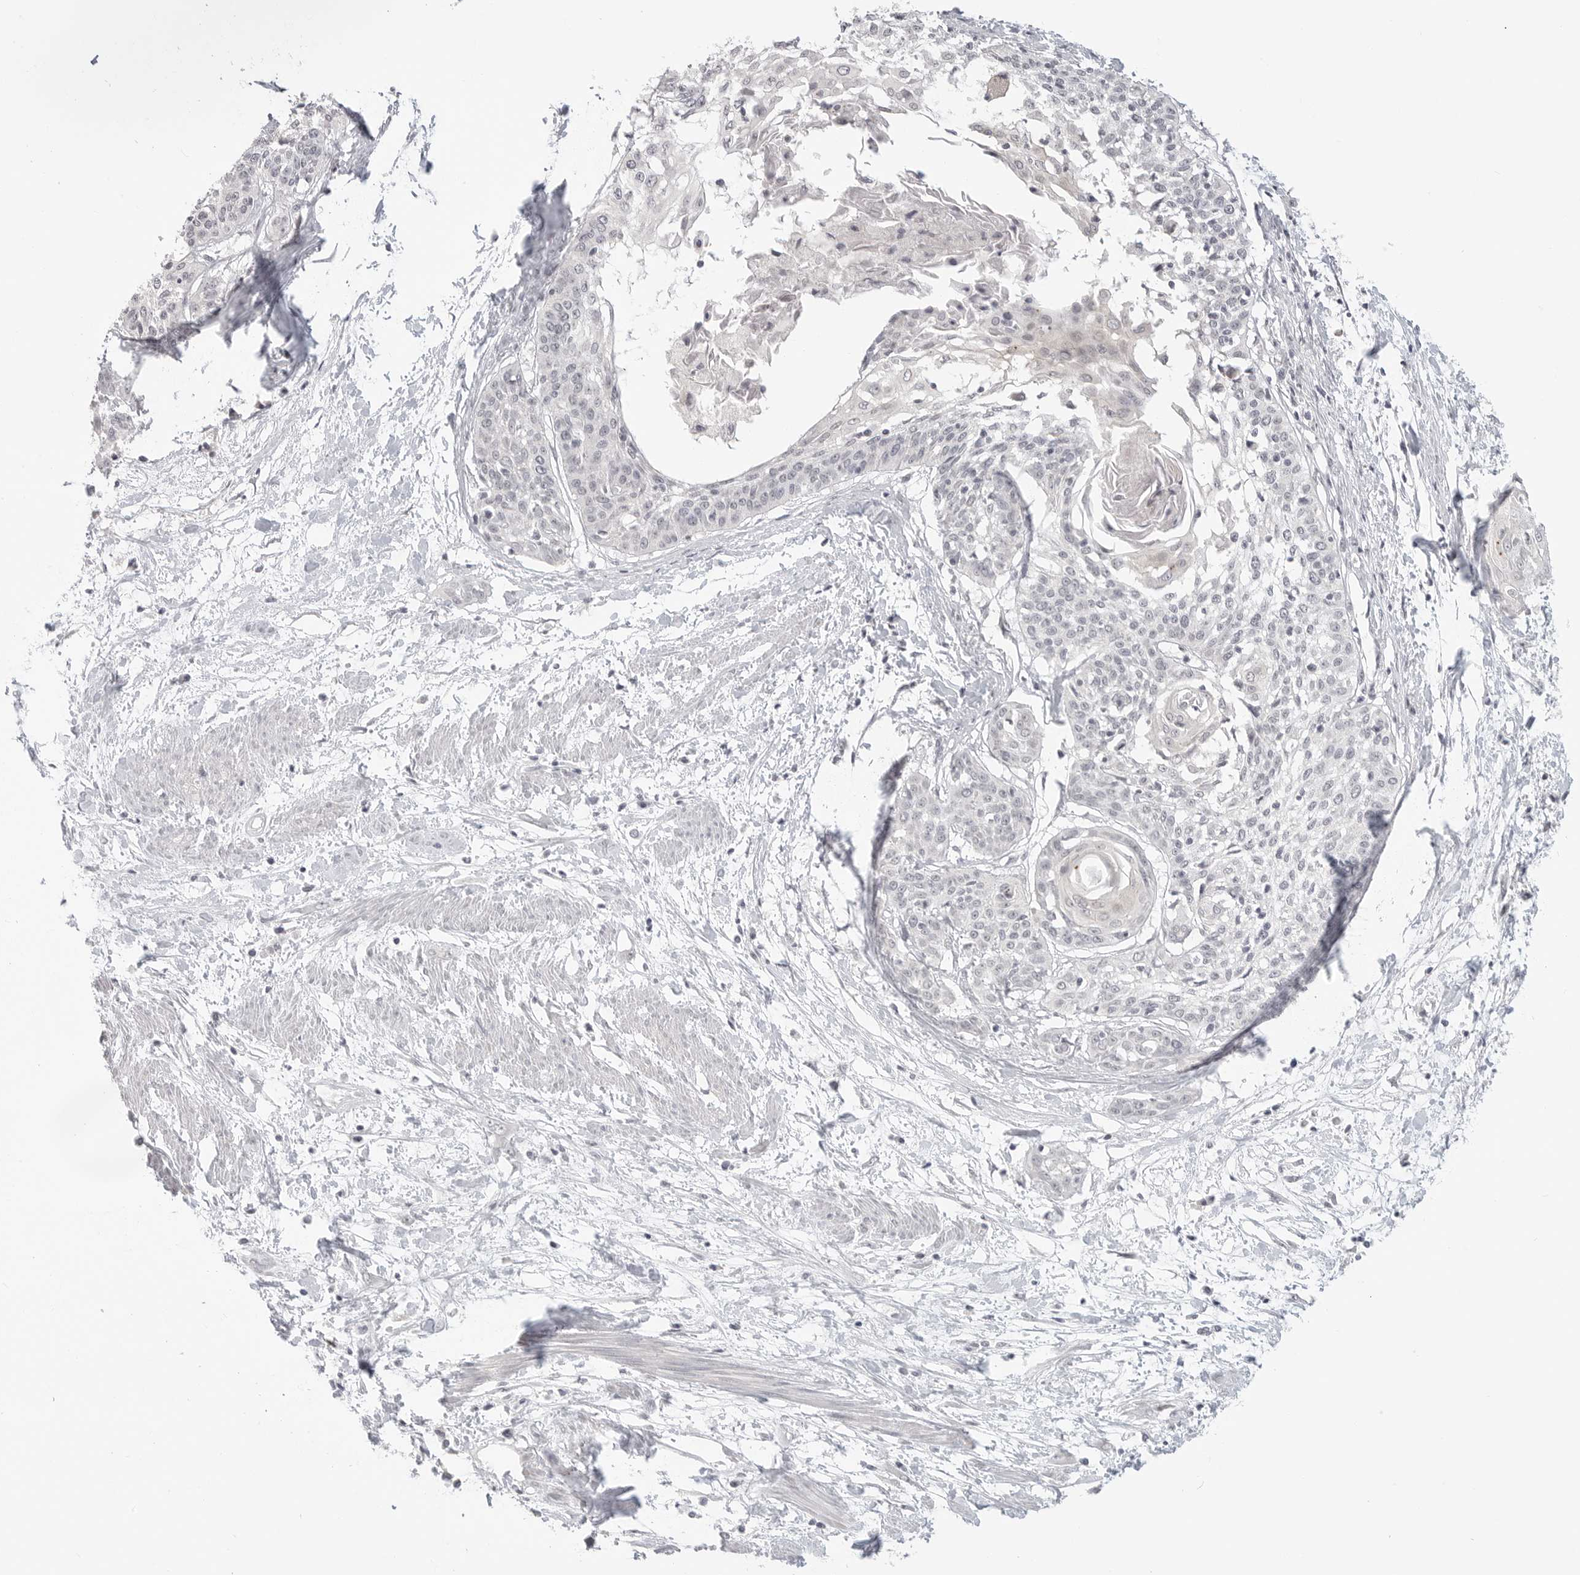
{"staining": {"intensity": "negative", "quantity": "none", "location": "none"}, "tissue": "cervical cancer", "cell_type": "Tumor cells", "image_type": "cancer", "snomed": [{"axis": "morphology", "description": "Squamous cell carcinoma, NOS"}, {"axis": "topography", "description": "Cervix"}], "caption": "Immunohistochemistry (IHC) image of cervical cancer (squamous cell carcinoma) stained for a protein (brown), which displays no staining in tumor cells.", "gene": "KLK11", "patient": {"sex": "female", "age": 57}}